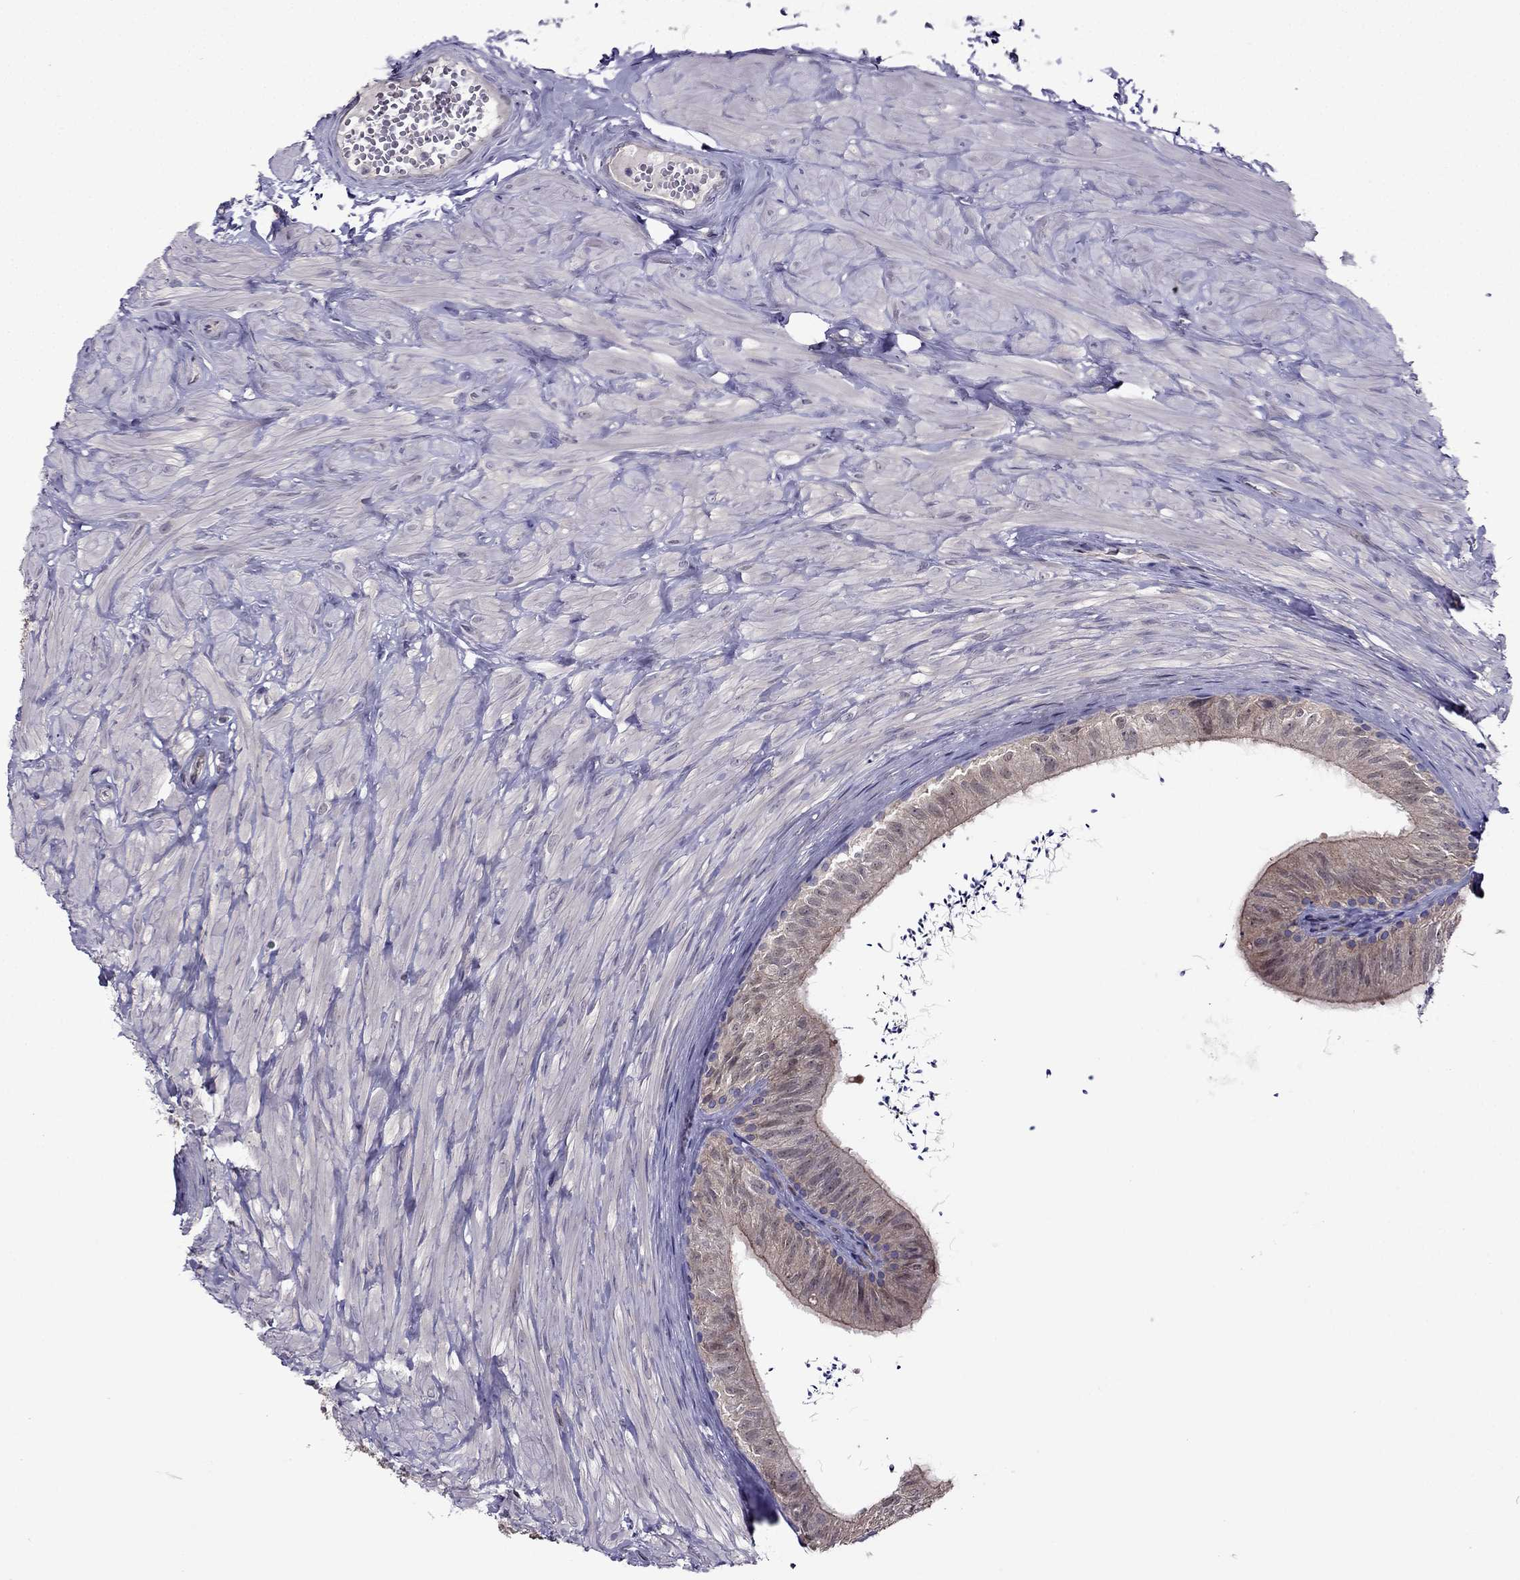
{"staining": {"intensity": "weak", "quantity": "25%-75%", "location": "cytoplasmic/membranous"}, "tissue": "epididymis", "cell_type": "Glandular cells", "image_type": "normal", "snomed": [{"axis": "morphology", "description": "Normal tissue, NOS"}, {"axis": "topography", "description": "Epididymis"}], "caption": "DAB immunohistochemical staining of unremarkable human epididymis shows weak cytoplasmic/membranous protein positivity in approximately 25%-75% of glandular cells. (DAB (3,3'-diaminobenzidine) IHC with brightfield microscopy, high magnification).", "gene": "CDK5", "patient": {"sex": "male", "age": 32}}